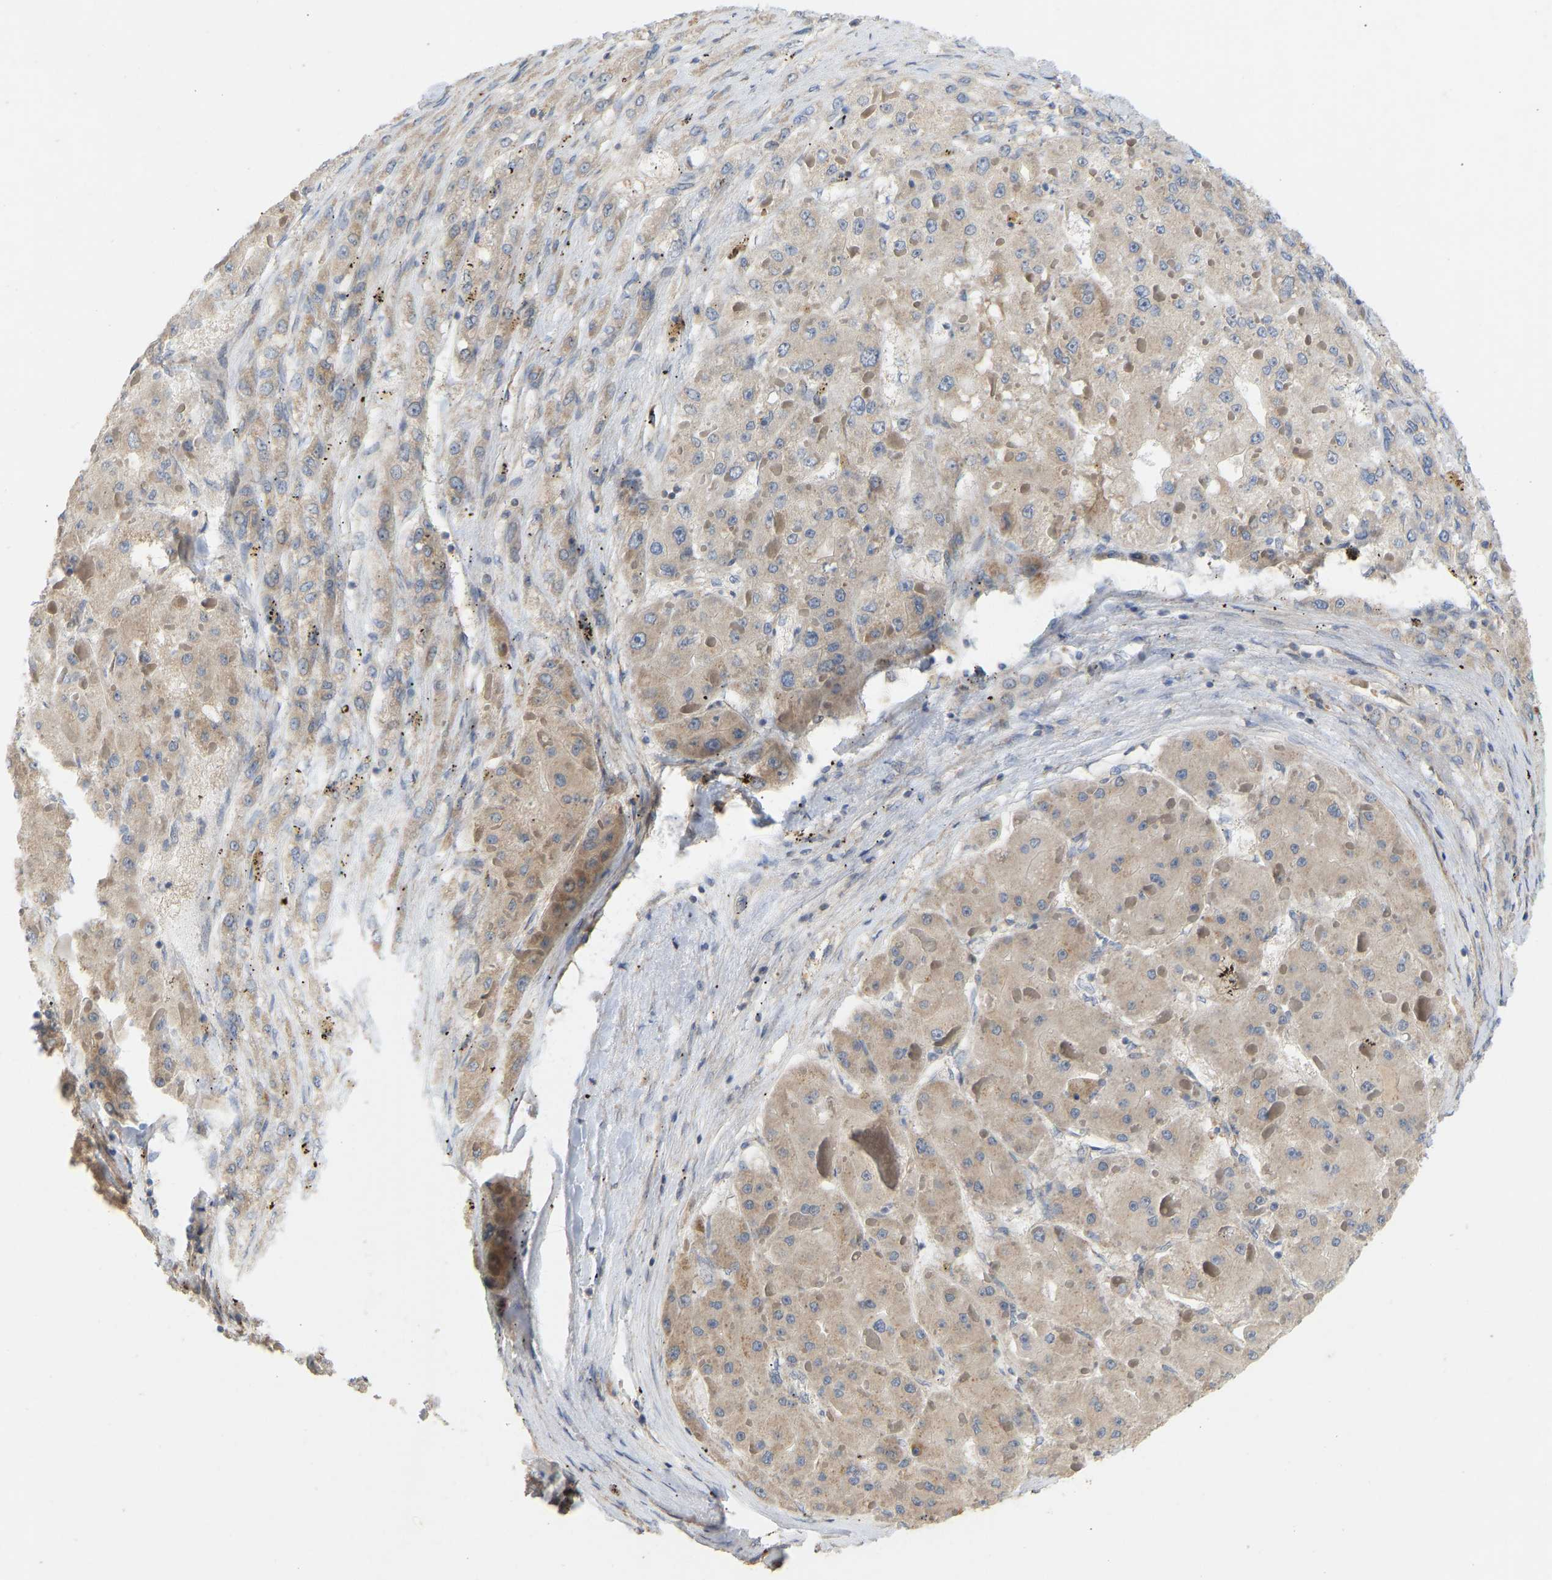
{"staining": {"intensity": "weak", "quantity": "<25%", "location": "cytoplasmic/membranous"}, "tissue": "liver cancer", "cell_type": "Tumor cells", "image_type": "cancer", "snomed": [{"axis": "morphology", "description": "Carcinoma, Hepatocellular, NOS"}, {"axis": "topography", "description": "Liver"}], "caption": "An image of human liver cancer (hepatocellular carcinoma) is negative for staining in tumor cells.", "gene": "HACD2", "patient": {"sex": "female", "age": 73}}